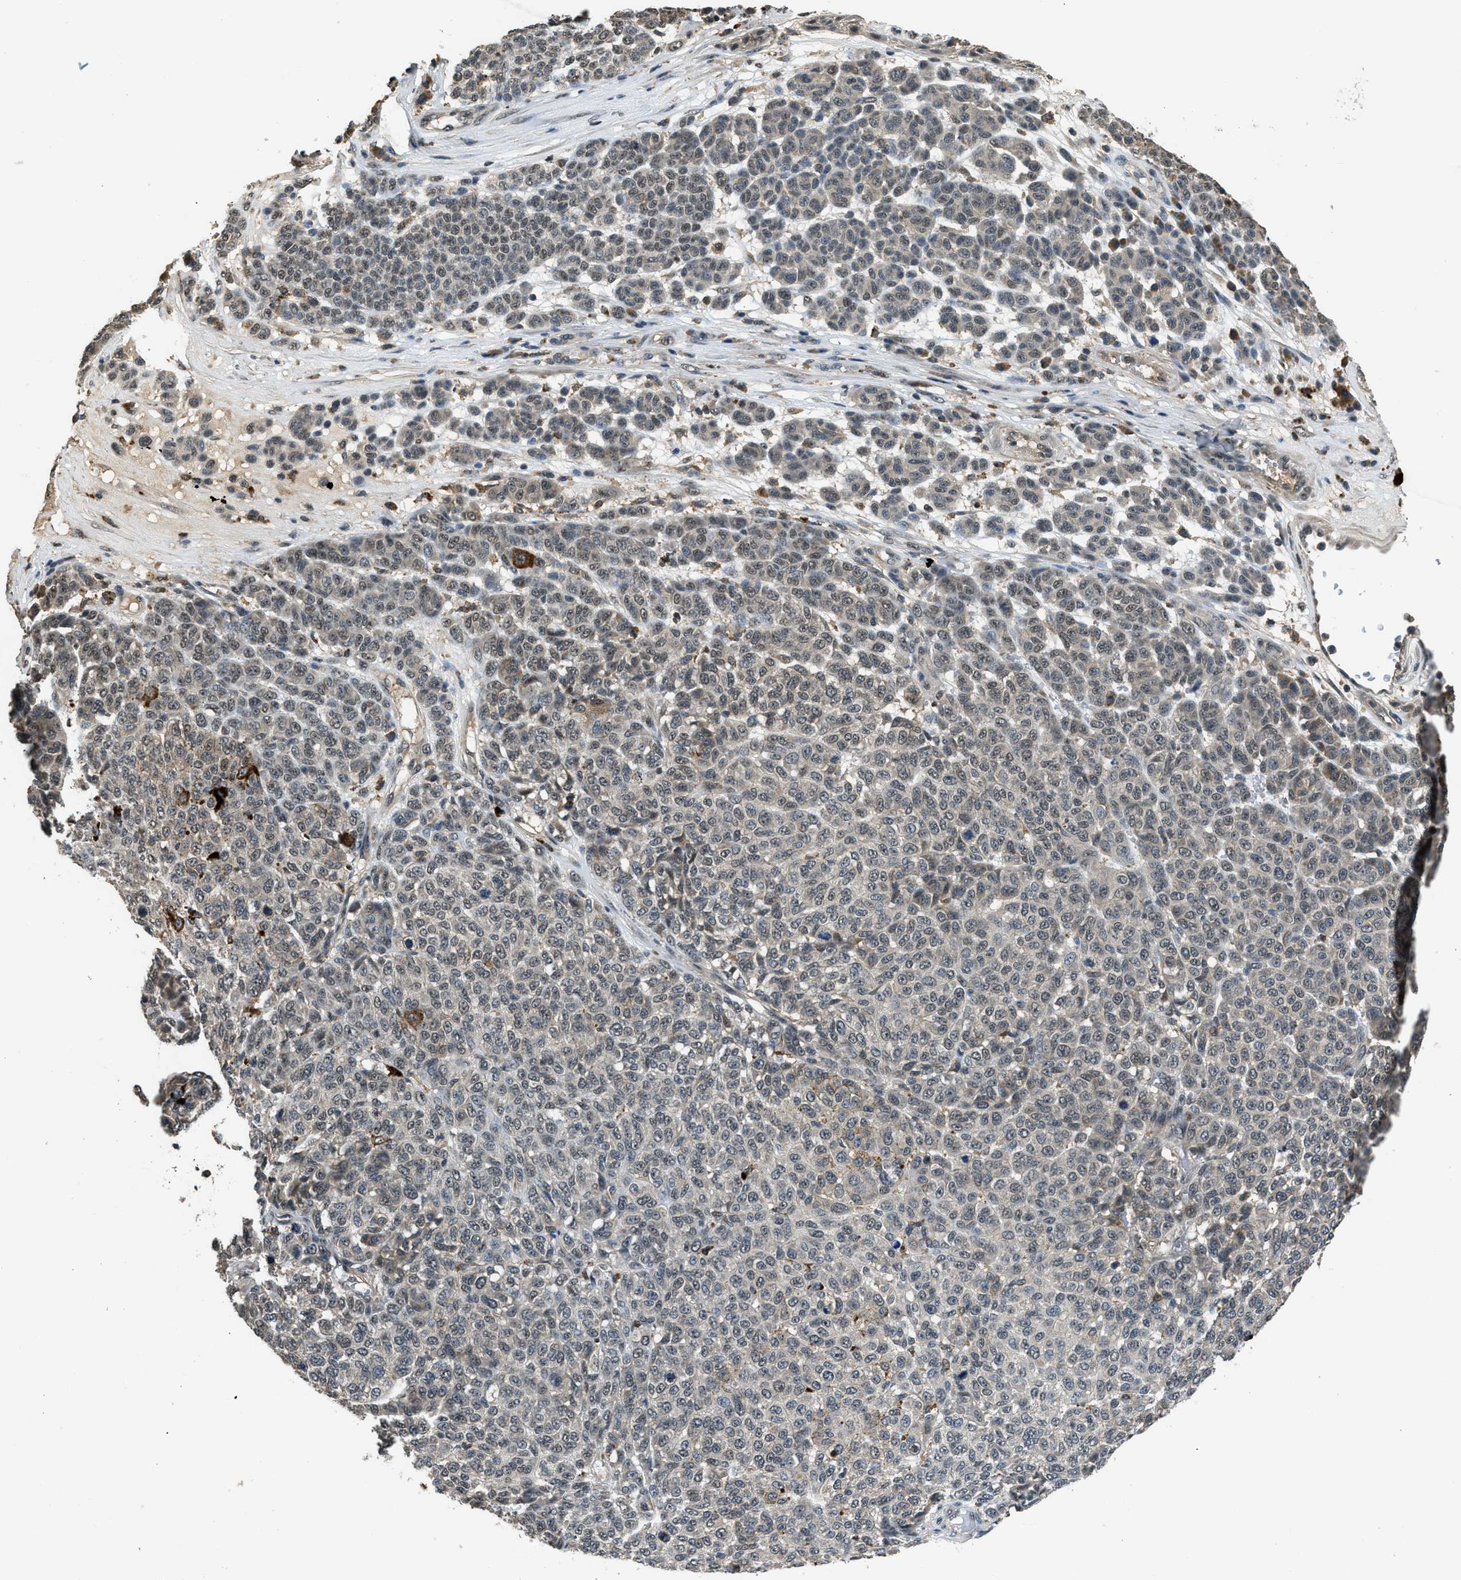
{"staining": {"intensity": "moderate", "quantity": "<25%", "location": "cytoplasmic/membranous,nuclear"}, "tissue": "melanoma", "cell_type": "Tumor cells", "image_type": "cancer", "snomed": [{"axis": "morphology", "description": "Malignant melanoma, NOS"}, {"axis": "topography", "description": "Skin"}], "caption": "A brown stain labels moderate cytoplasmic/membranous and nuclear staining of a protein in human melanoma tumor cells.", "gene": "SLC15A4", "patient": {"sex": "male", "age": 59}}